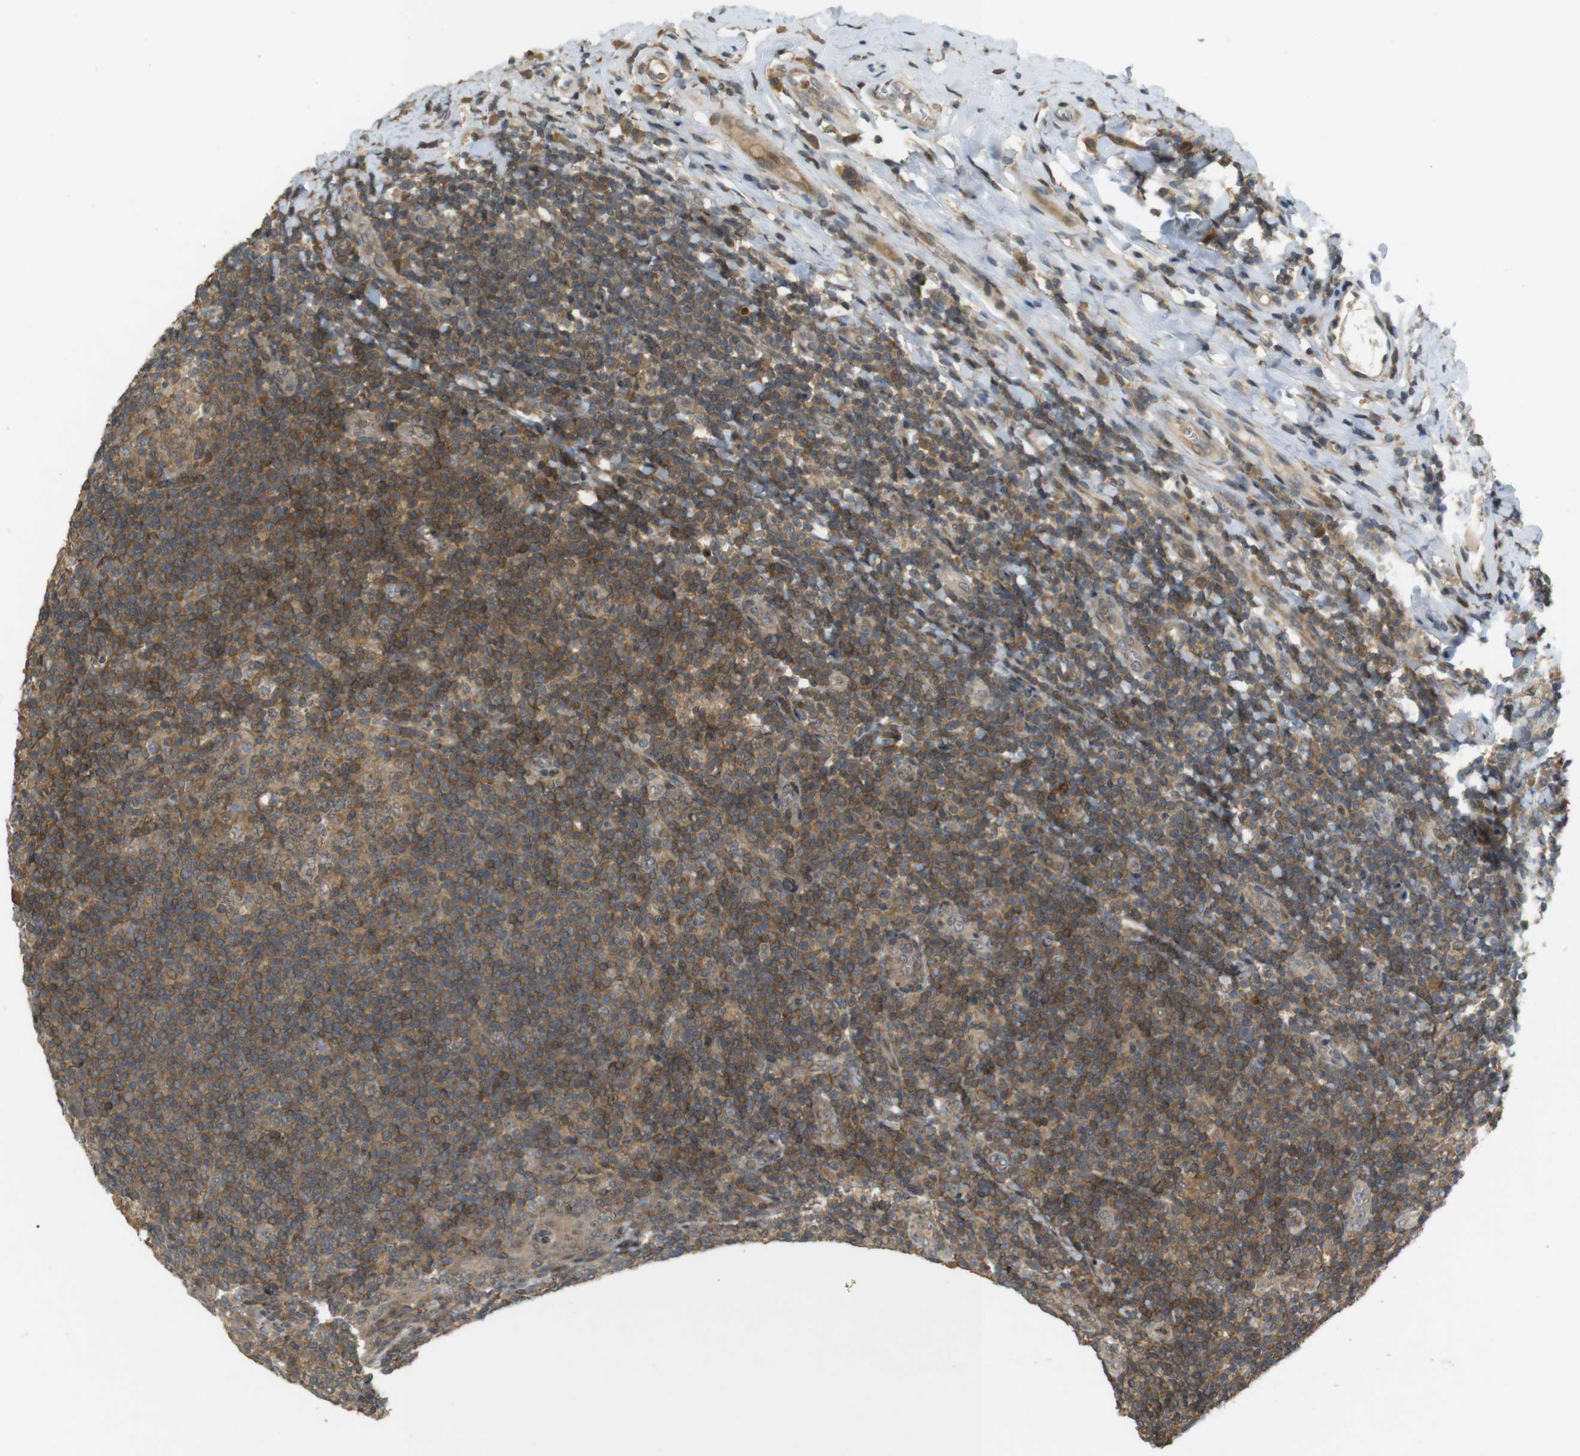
{"staining": {"intensity": "moderate", "quantity": ">75%", "location": "cytoplasmic/membranous"}, "tissue": "tonsil", "cell_type": "Germinal center cells", "image_type": "normal", "snomed": [{"axis": "morphology", "description": "Normal tissue, NOS"}, {"axis": "topography", "description": "Tonsil"}], "caption": "The histopathology image exhibits a brown stain indicating the presence of a protein in the cytoplasmic/membranous of germinal center cells in tonsil.", "gene": "TMX3", "patient": {"sex": "male", "age": 31}}